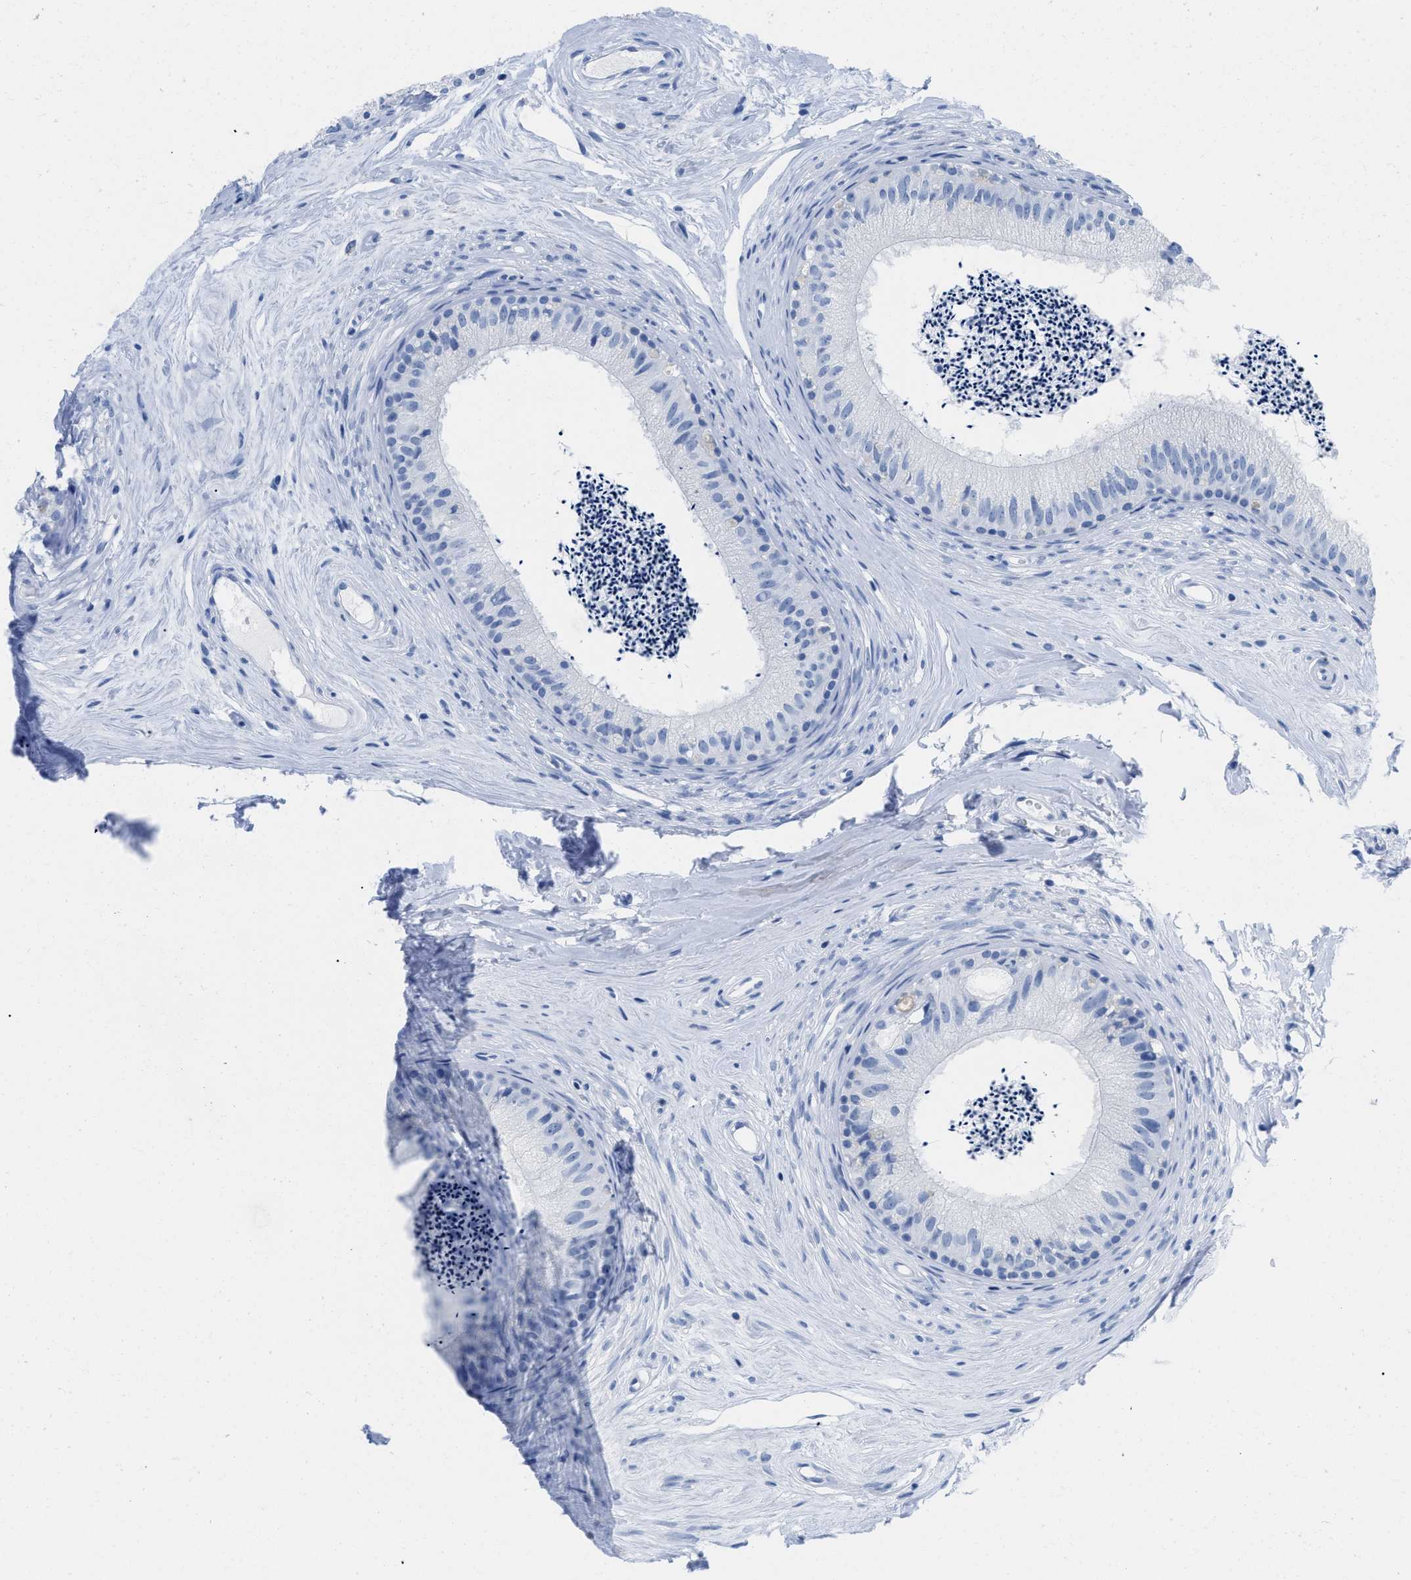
{"staining": {"intensity": "negative", "quantity": "none", "location": "none"}, "tissue": "epididymis", "cell_type": "Glandular cells", "image_type": "normal", "snomed": [{"axis": "morphology", "description": "Normal tissue, NOS"}, {"axis": "topography", "description": "Epididymis"}], "caption": "A high-resolution image shows IHC staining of normal epididymis, which exhibits no significant staining in glandular cells.", "gene": "CR1", "patient": {"sex": "male", "age": 56}}